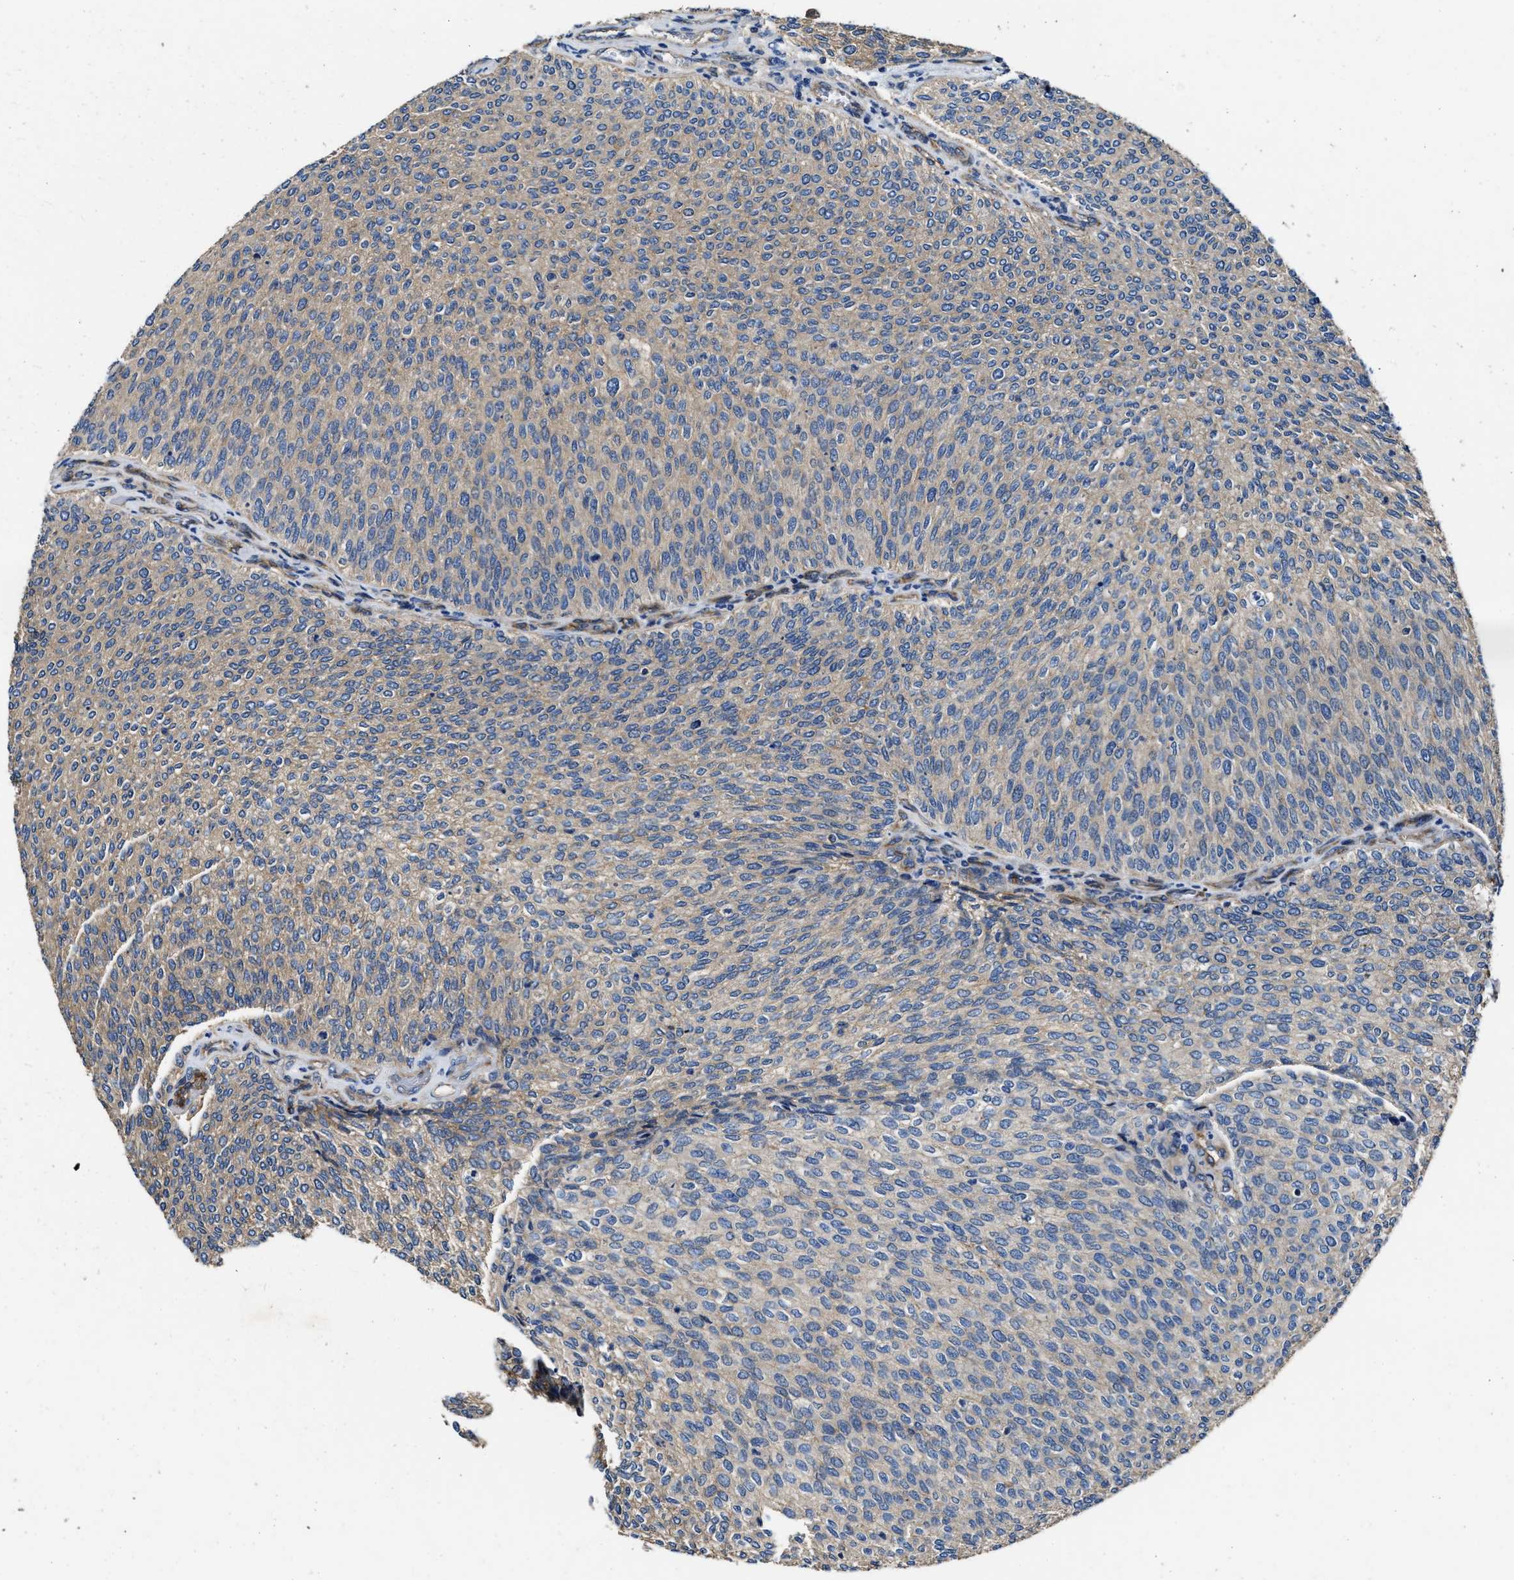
{"staining": {"intensity": "negative", "quantity": "none", "location": "none"}, "tissue": "urothelial cancer", "cell_type": "Tumor cells", "image_type": "cancer", "snomed": [{"axis": "morphology", "description": "Urothelial carcinoma, Low grade"}, {"axis": "topography", "description": "Urinary bladder"}], "caption": "Micrograph shows no significant protein staining in tumor cells of urothelial cancer.", "gene": "PTAR1", "patient": {"sex": "female", "age": 79}}